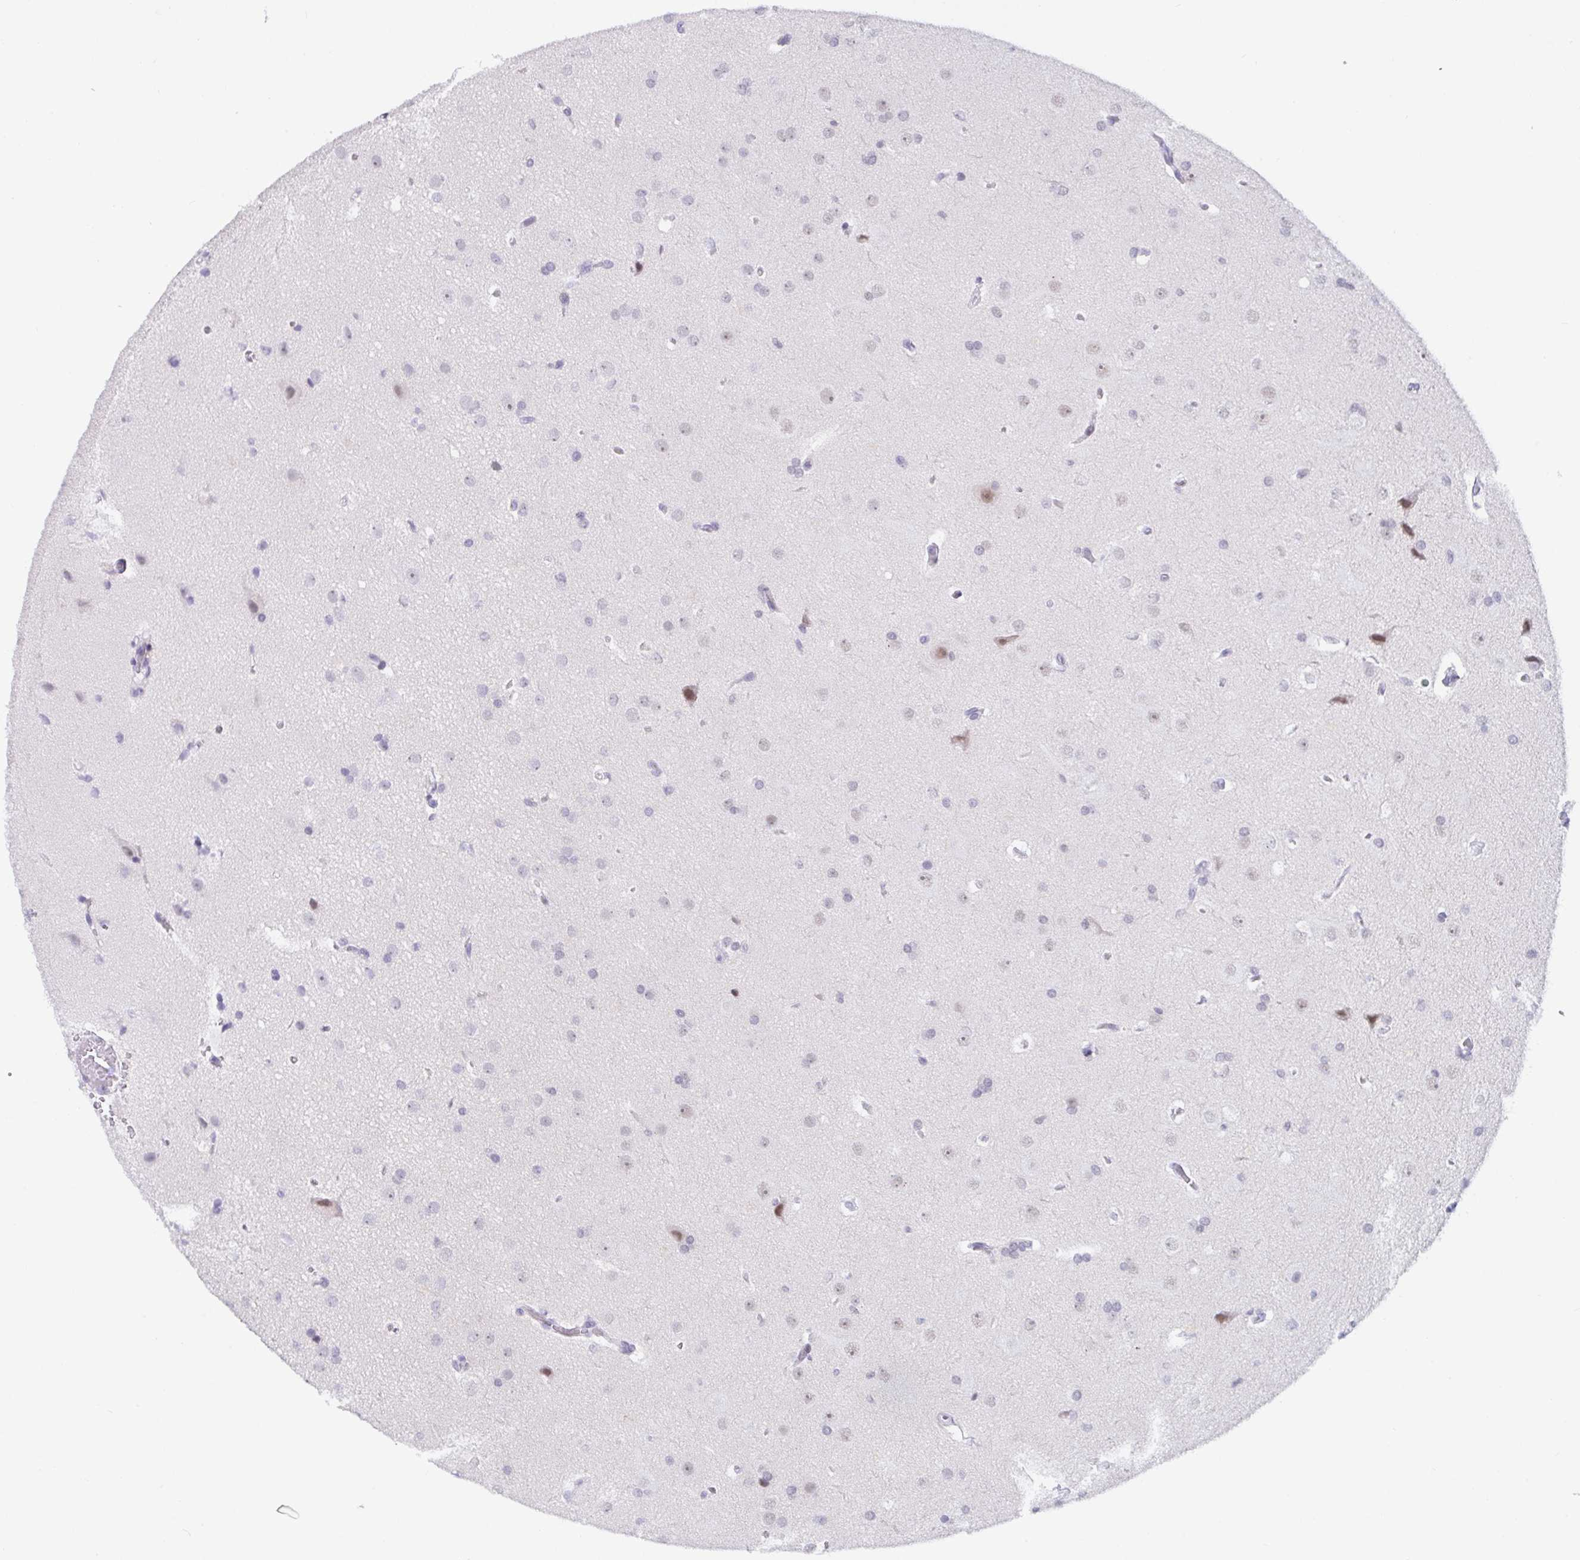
{"staining": {"intensity": "negative", "quantity": "none", "location": "none"}, "tissue": "glioma", "cell_type": "Tumor cells", "image_type": "cancer", "snomed": [{"axis": "morphology", "description": "Glioma, malignant, Low grade"}, {"axis": "topography", "description": "Brain"}], "caption": "This is an IHC histopathology image of human glioma. There is no positivity in tumor cells.", "gene": "WDR72", "patient": {"sex": "female", "age": 34}}